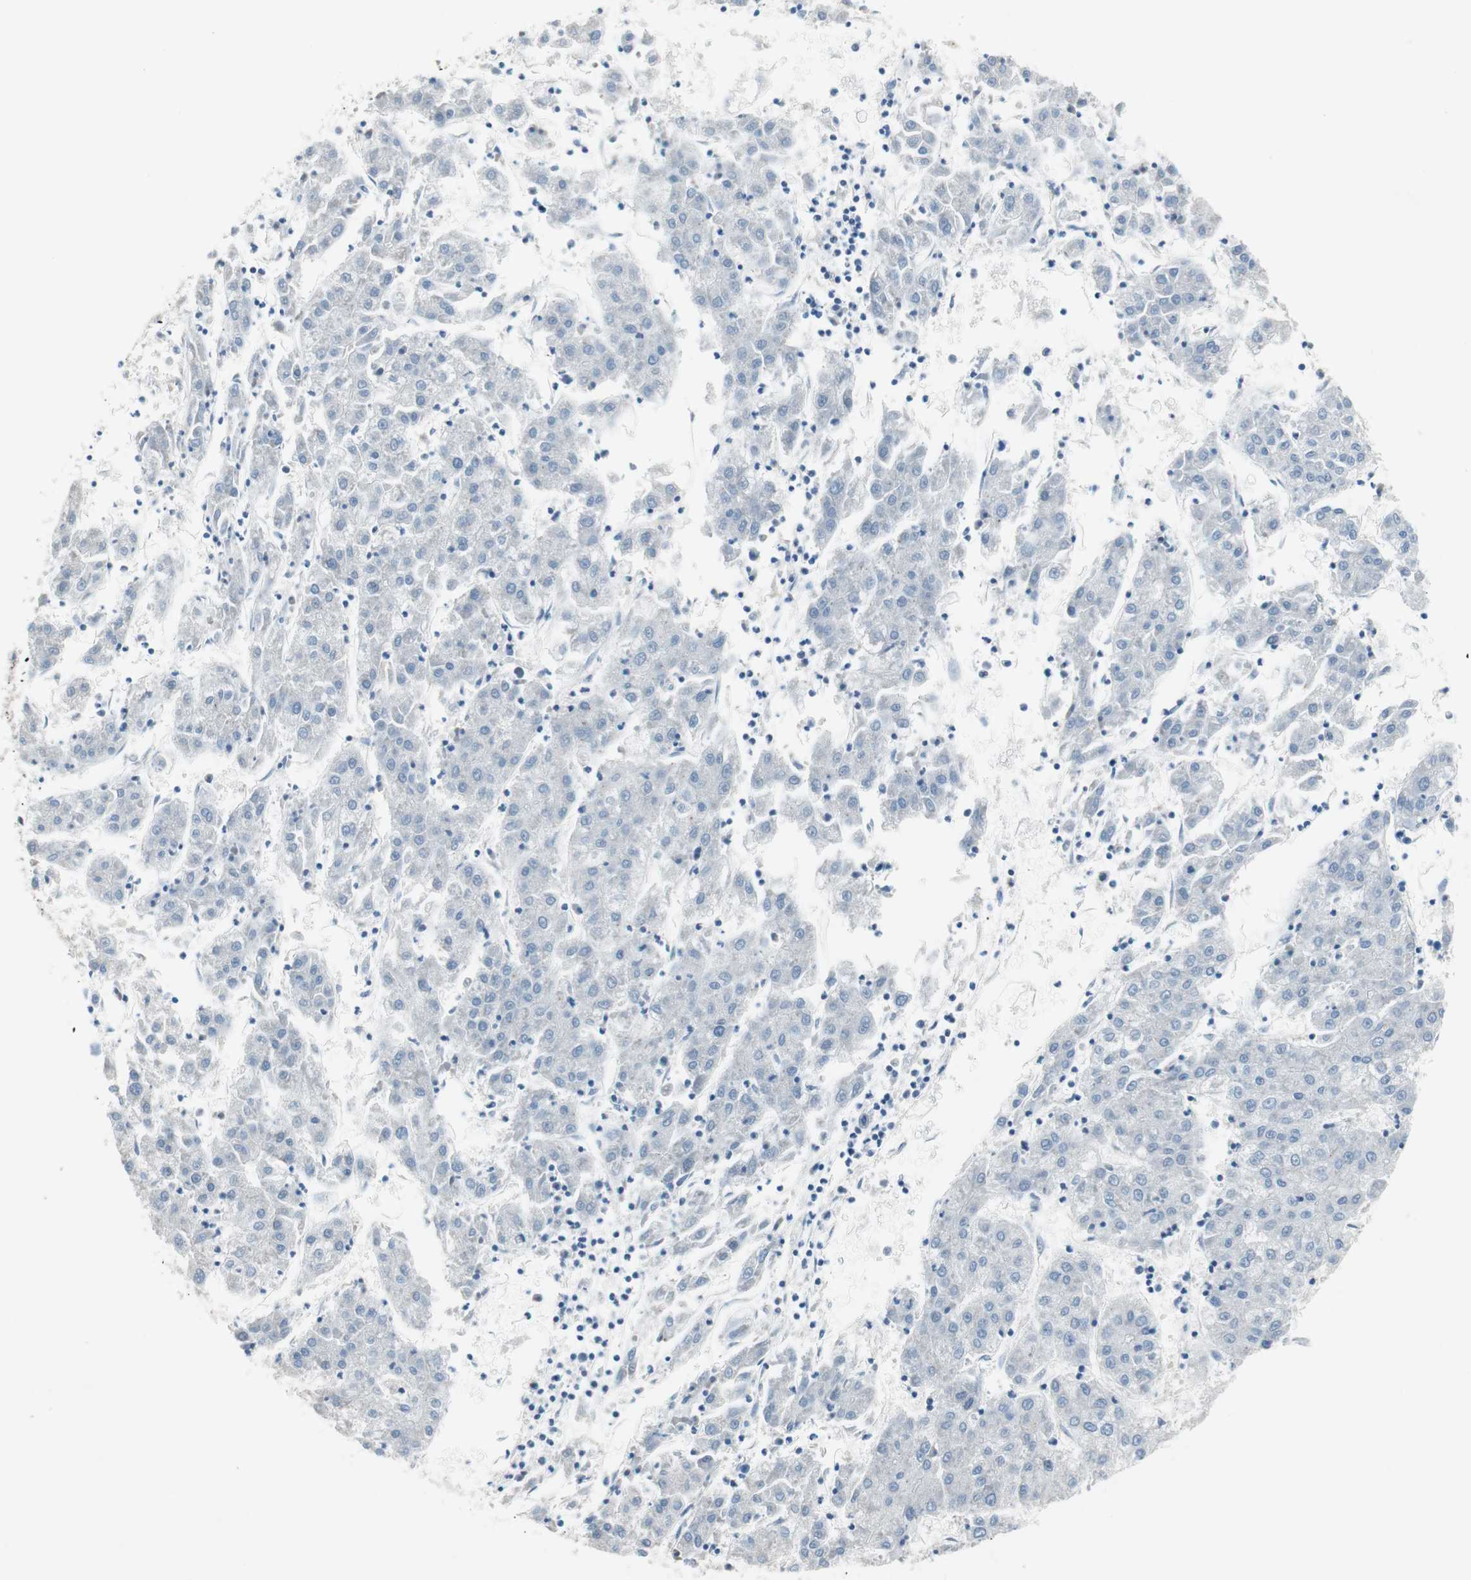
{"staining": {"intensity": "negative", "quantity": "none", "location": "none"}, "tissue": "liver cancer", "cell_type": "Tumor cells", "image_type": "cancer", "snomed": [{"axis": "morphology", "description": "Carcinoma, Hepatocellular, NOS"}, {"axis": "topography", "description": "Liver"}], "caption": "Liver cancer (hepatocellular carcinoma) was stained to show a protein in brown. There is no significant expression in tumor cells.", "gene": "FBXO44", "patient": {"sex": "male", "age": 72}}